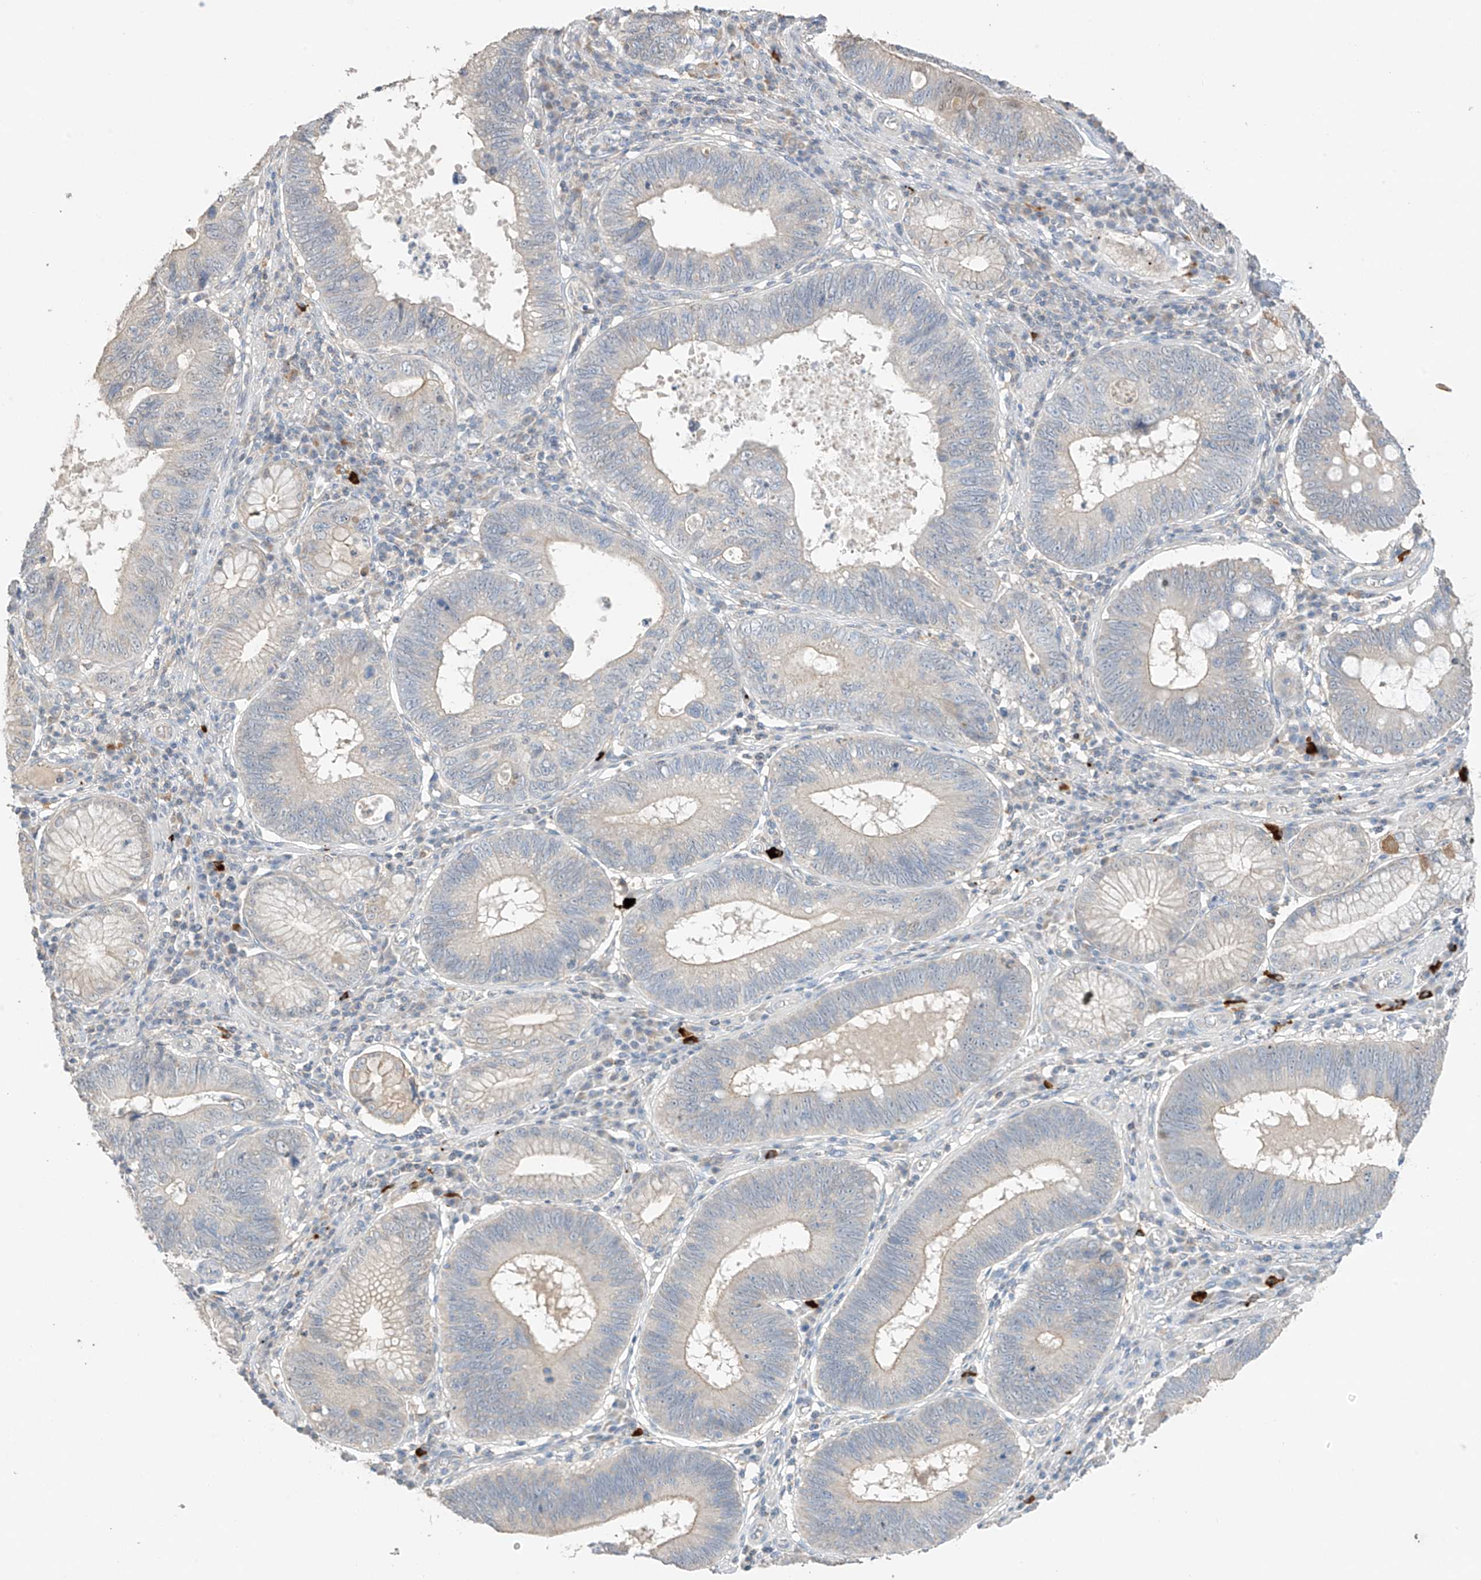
{"staining": {"intensity": "negative", "quantity": "none", "location": "none"}, "tissue": "stomach cancer", "cell_type": "Tumor cells", "image_type": "cancer", "snomed": [{"axis": "morphology", "description": "Adenocarcinoma, NOS"}, {"axis": "topography", "description": "Stomach"}], "caption": "Adenocarcinoma (stomach) was stained to show a protein in brown. There is no significant expression in tumor cells. The staining is performed using DAB (3,3'-diaminobenzidine) brown chromogen with nuclei counter-stained in using hematoxylin.", "gene": "CAPN13", "patient": {"sex": "male", "age": 59}}